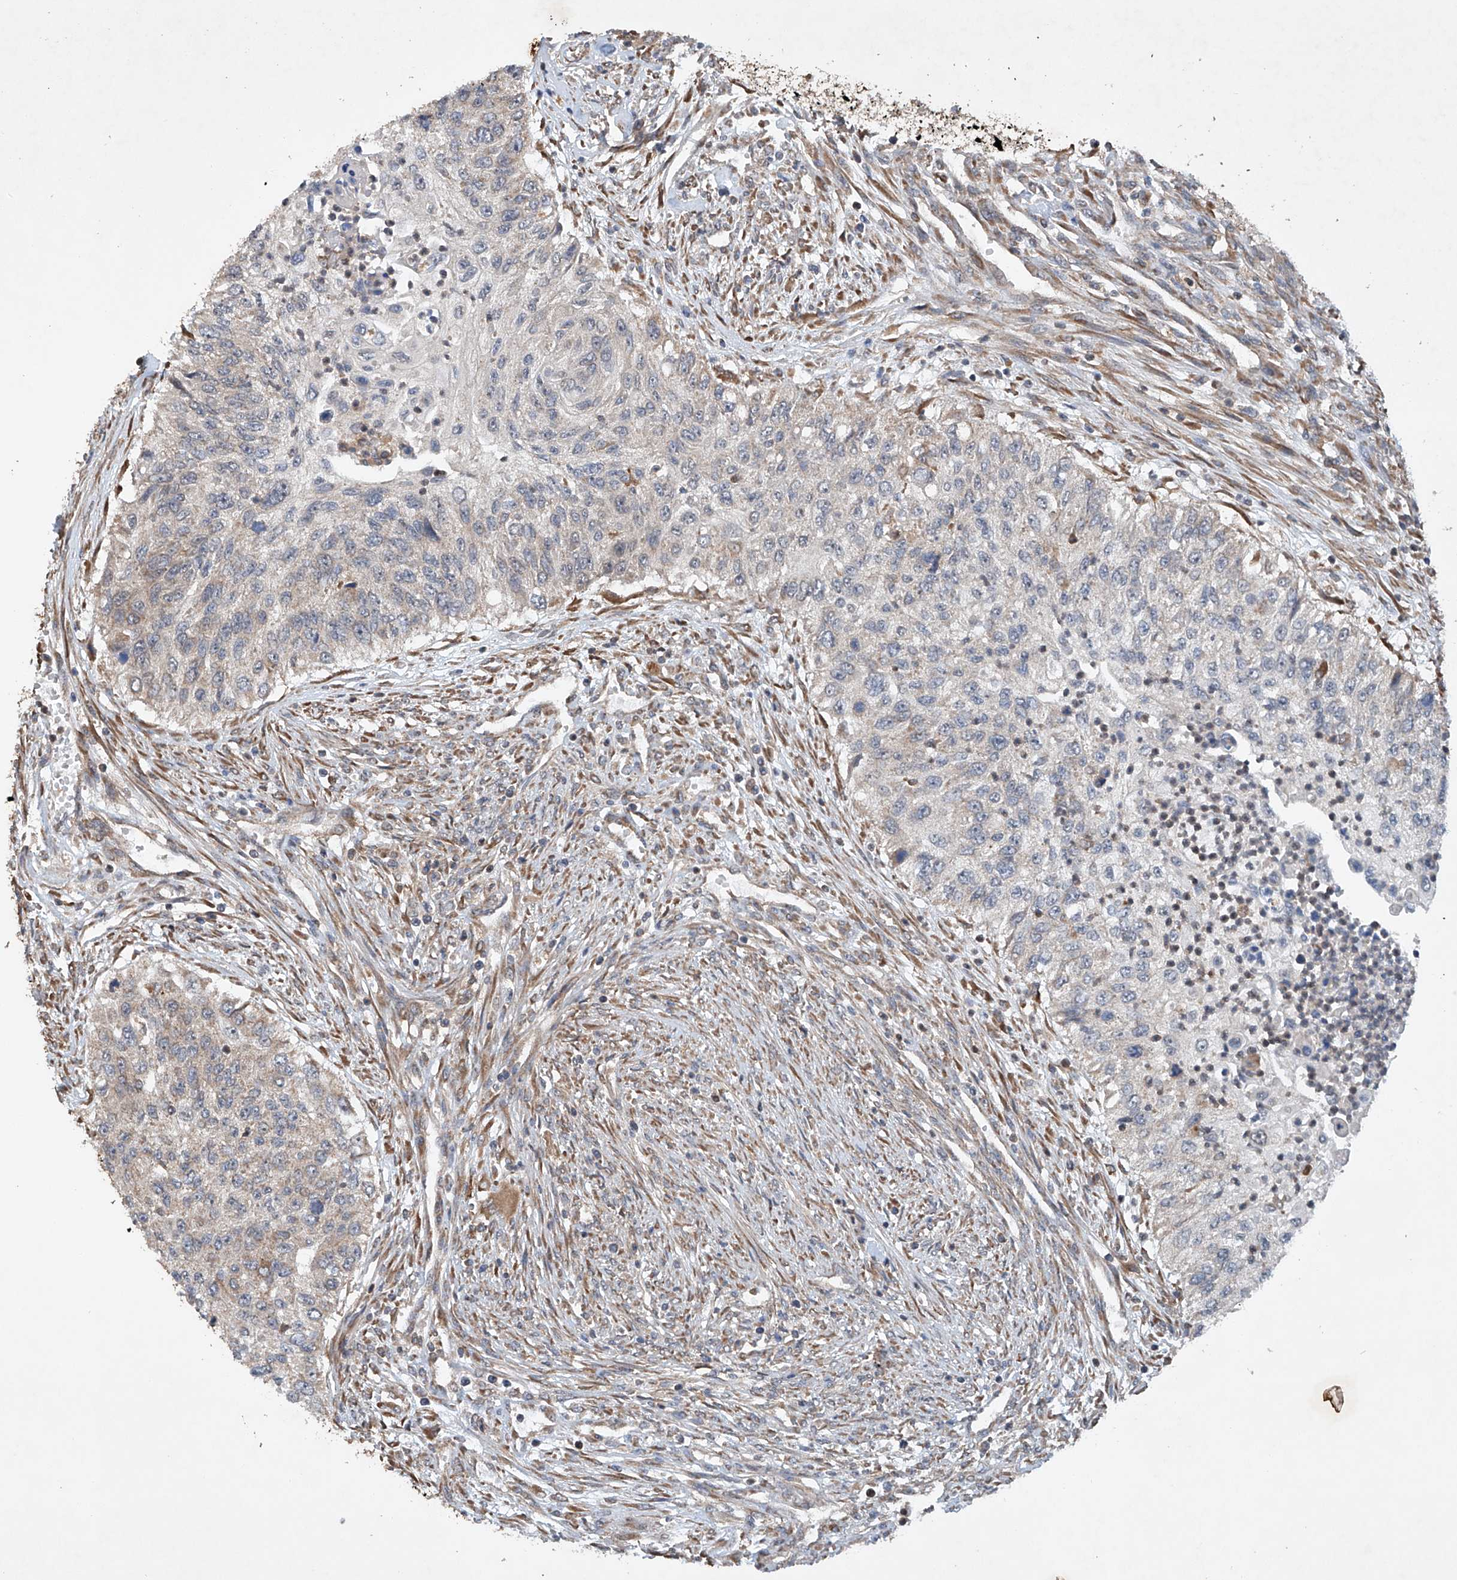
{"staining": {"intensity": "negative", "quantity": "none", "location": "none"}, "tissue": "urothelial cancer", "cell_type": "Tumor cells", "image_type": "cancer", "snomed": [{"axis": "morphology", "description": "Urothelial carcinoma, High grade"}, {"axis": "topography", "description": "Urinary bladder"}], "caption": "Immunohistochemistry (IHC) of high-grade urothelial carcinoma shows no staining in tumor cells.", "gene": "CEP85L", "patient": {"sex": "female", "age": 60}}